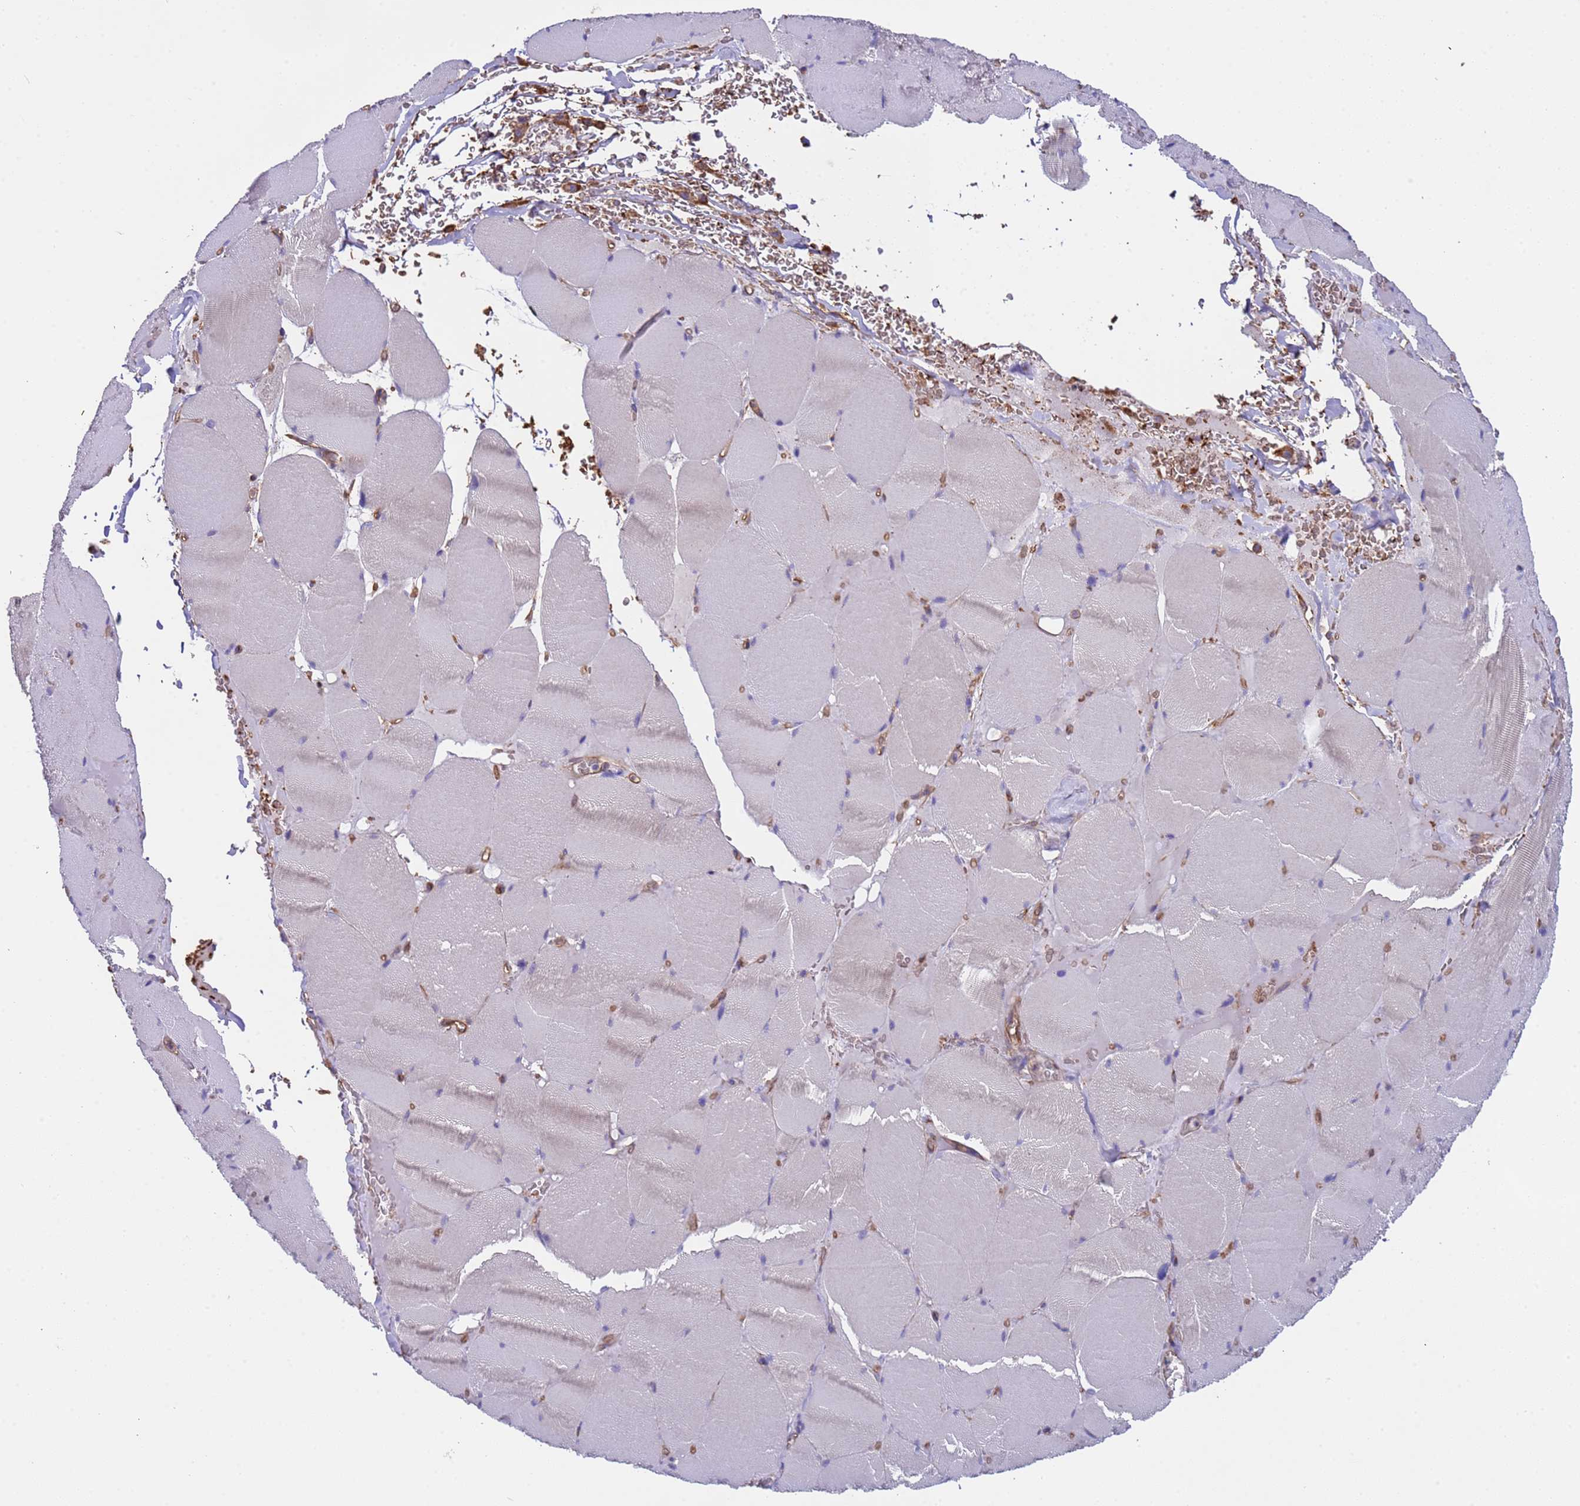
{"staining": {"intensity": "weak", "quantity": "<25%", "location": "cytoplasmic/membranous"}, "tissue": "skeletal muscle", "cell_type": "Myocytes", "image_type": "normal", "snomed": [{"axis": "morphology", "description": "Normal tissue, NOS"}, {"axis": "topography", "description": "Skeletal muscle"}, {"axis": "topography", "description": "Head-Neck"}], "caption": "A high-resolution micrograph shows immunohistochemistry (IHC) staining of benign skeletal muscle, which demonstrates no significant positivity in myocytes. The staining is performed using DAB (3,3'-diaminobenzidine) brown chromogen with nuclei counter-stained in using hematoxylin.", "gene": "ZNF248", "patient": {"sex": "male", "age": 66}}